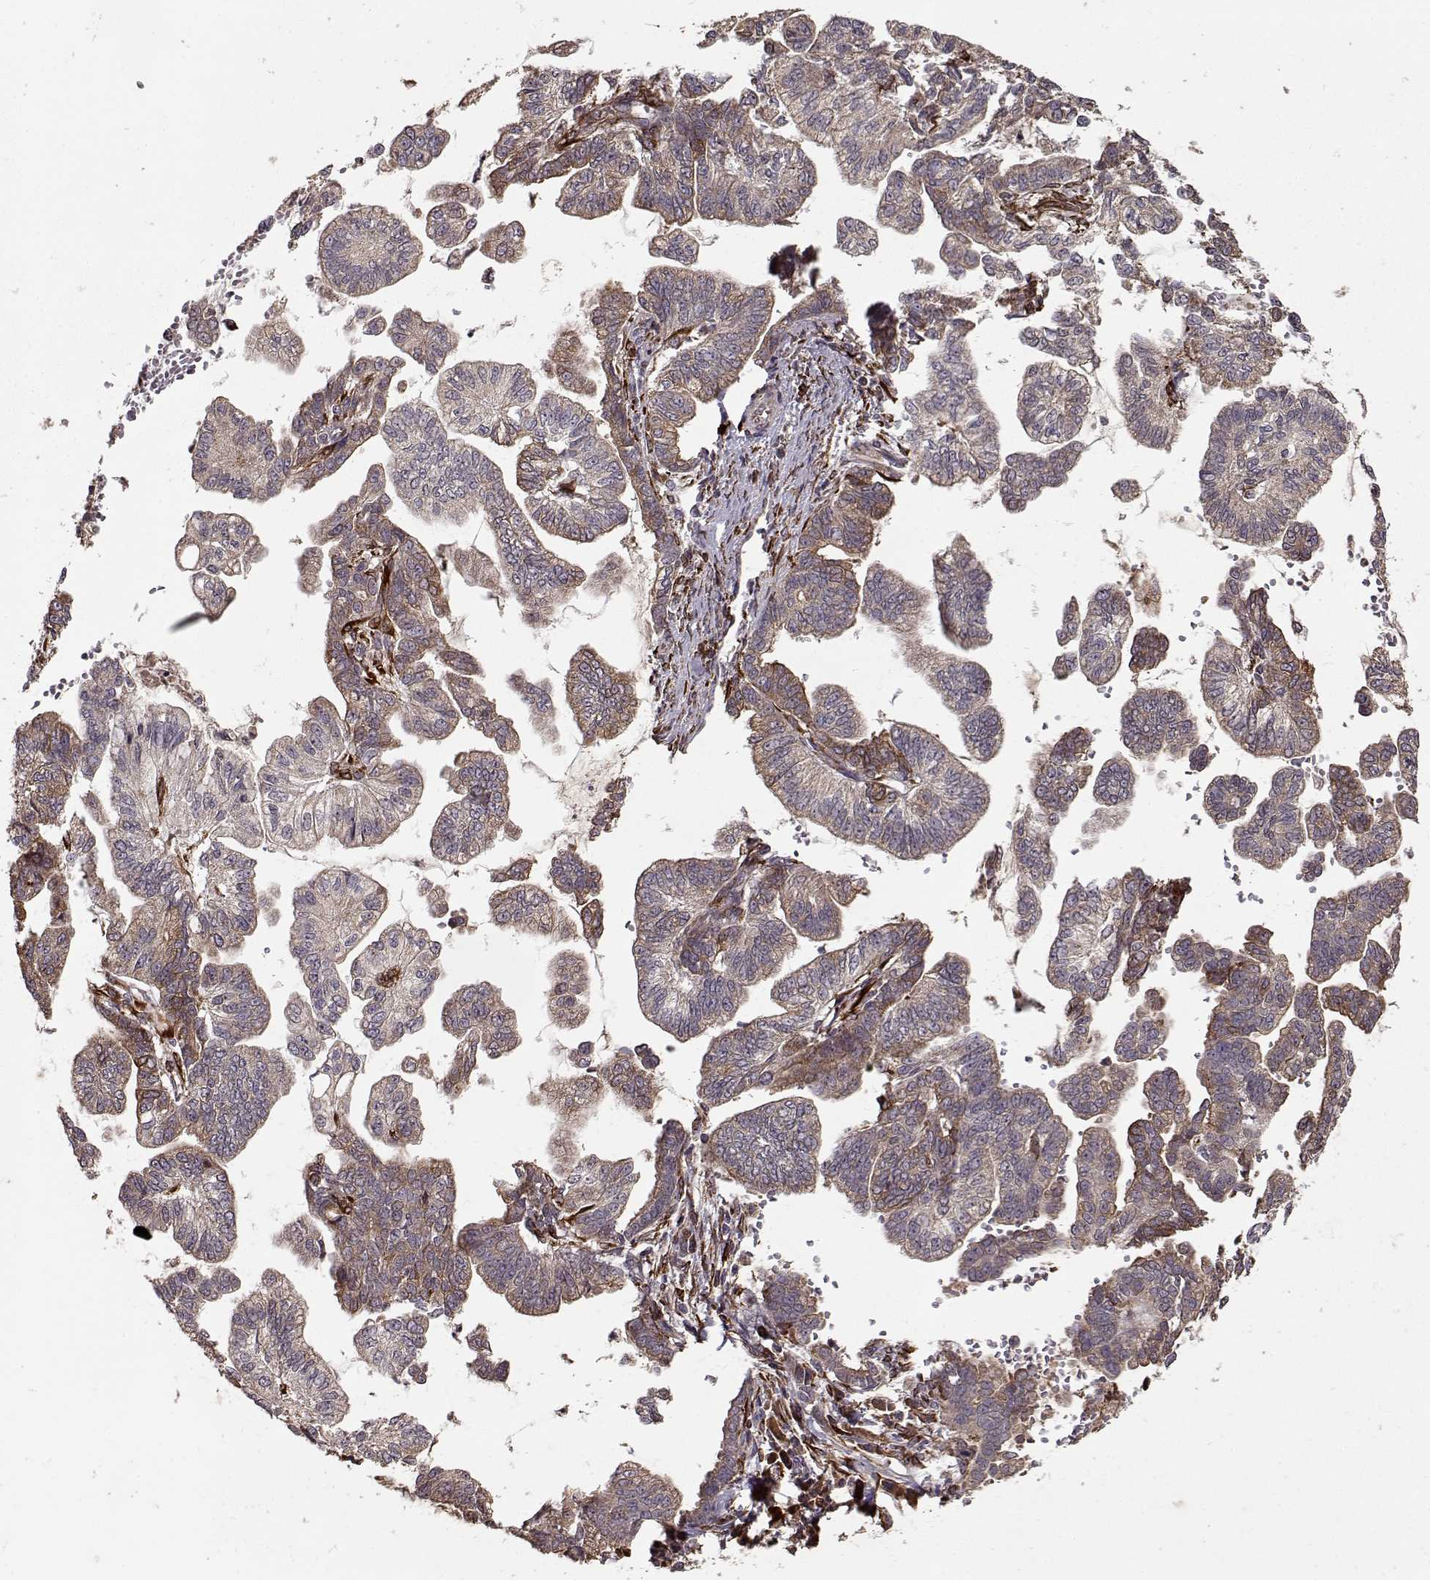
{"staining": {"intensity": "weak", "quantity": "25%-75%", "location": "cytoplasmic/membranous"}, "tissue": "stomach cancer", "cell_type": "Tumor cells", "image_type": "cancer", "snomed": [{"axis": "morphology", "description": "Adenocarcinoma, NOS"}, {"axis": "topography", "description": "Stomach"}], "caption": "Human stomach cancer (adenocarcinoma) stained with a protein marker displays weak staining in tumor cells.", "gene": "IMMP1L", "patient": {"sex": "male", "age": 83}}